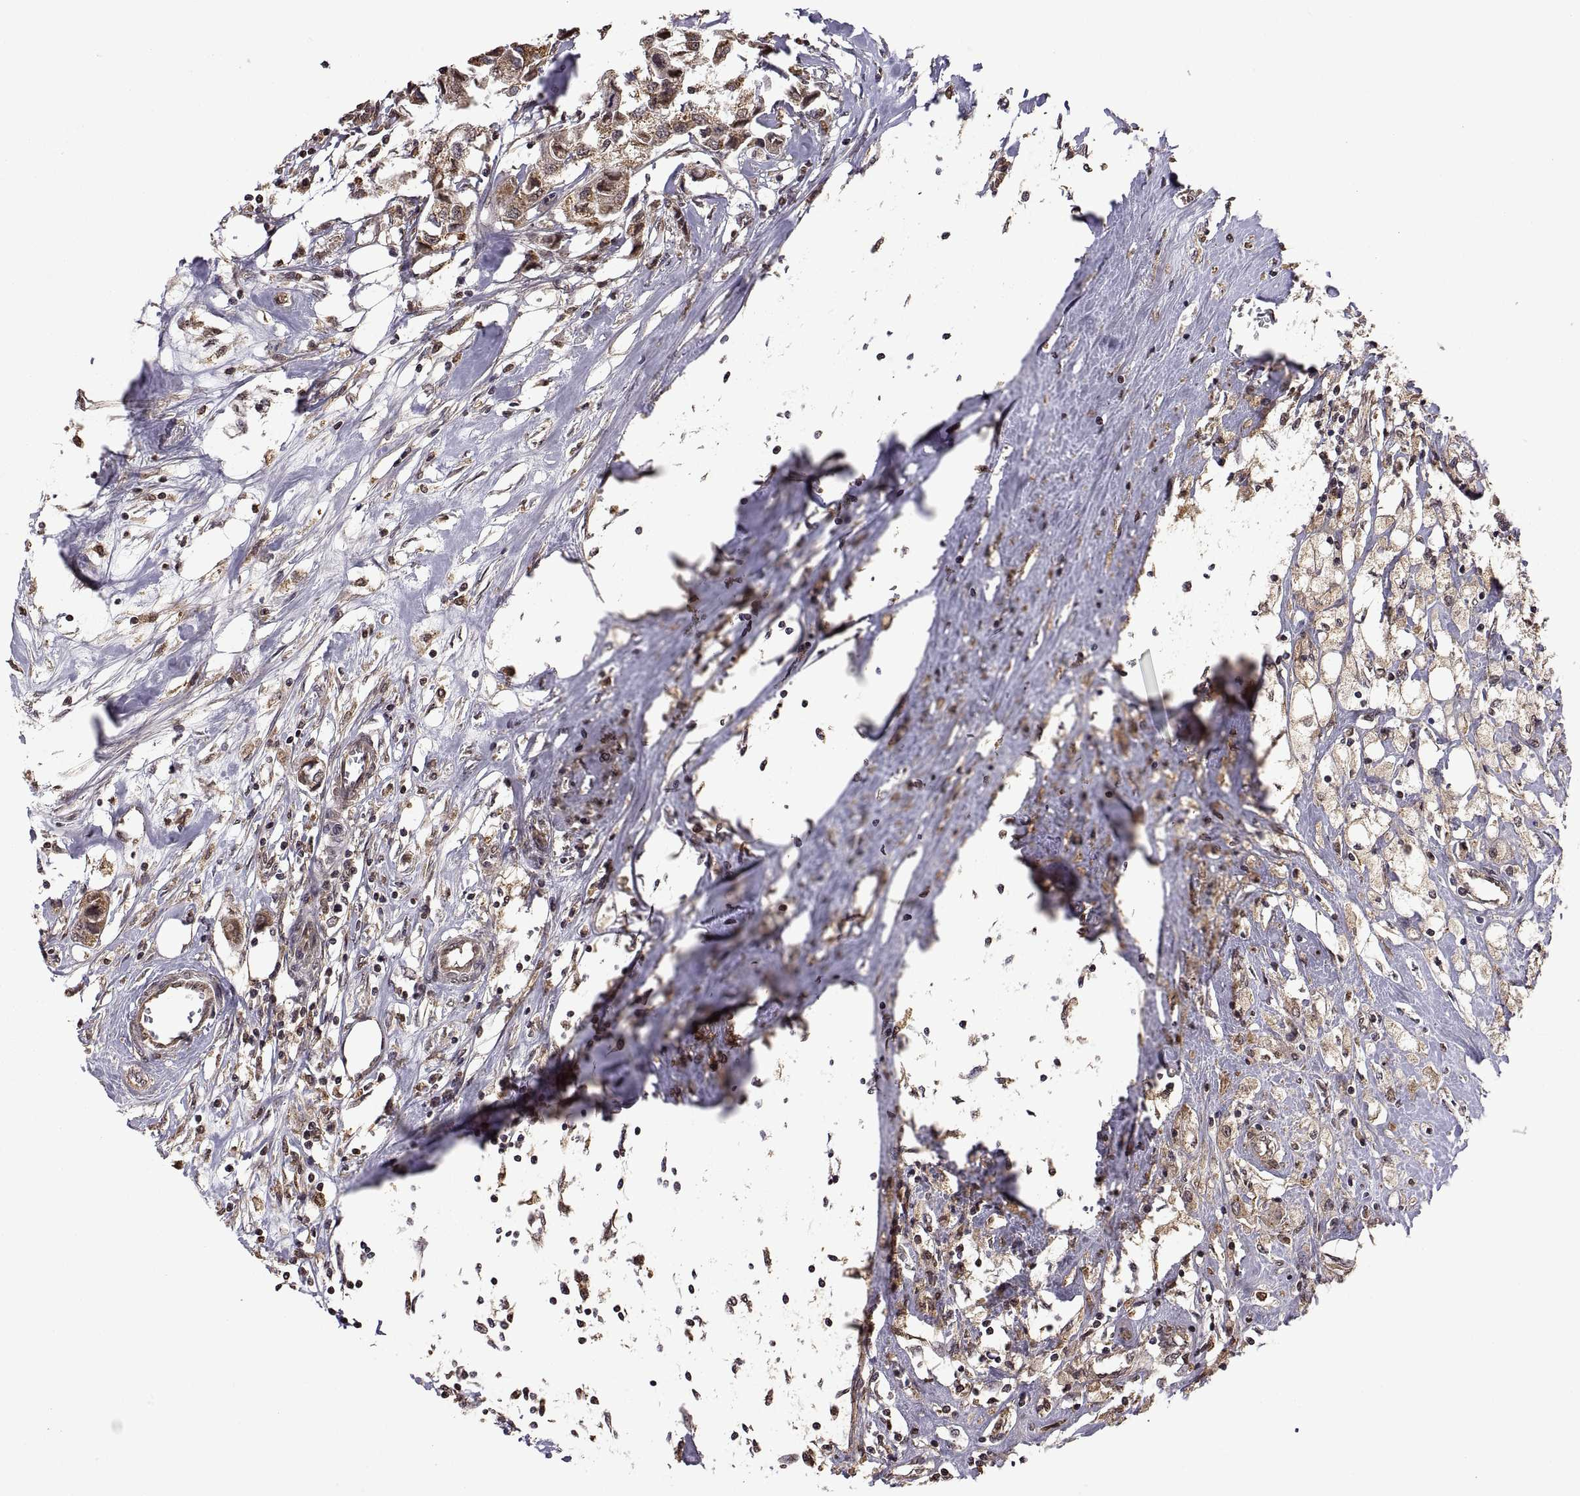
{"staining": {"intensity": "moderate", "quantity": "25%-75%", "location": "cytoplasmic/membranous"}, "tissue": "breast cancer", "cell_type": "Tumor cells", "image_type": "cancer", "snomed": [{"axis": "morphology", "description": "Duct carcinoma"}, {"axis": "topography", "description": "Breast"}], "caption": "Protein expression analysis of human intraductal carcinoma (breast) reveals moderate cytoplasmic/membranous positivity in about 25%-75% of tumor cells. (DAB IHC with brightfield microscopy, high magnification).", "gene": "ZNRF2", "patient": {"sex": "female", "age": 80}}